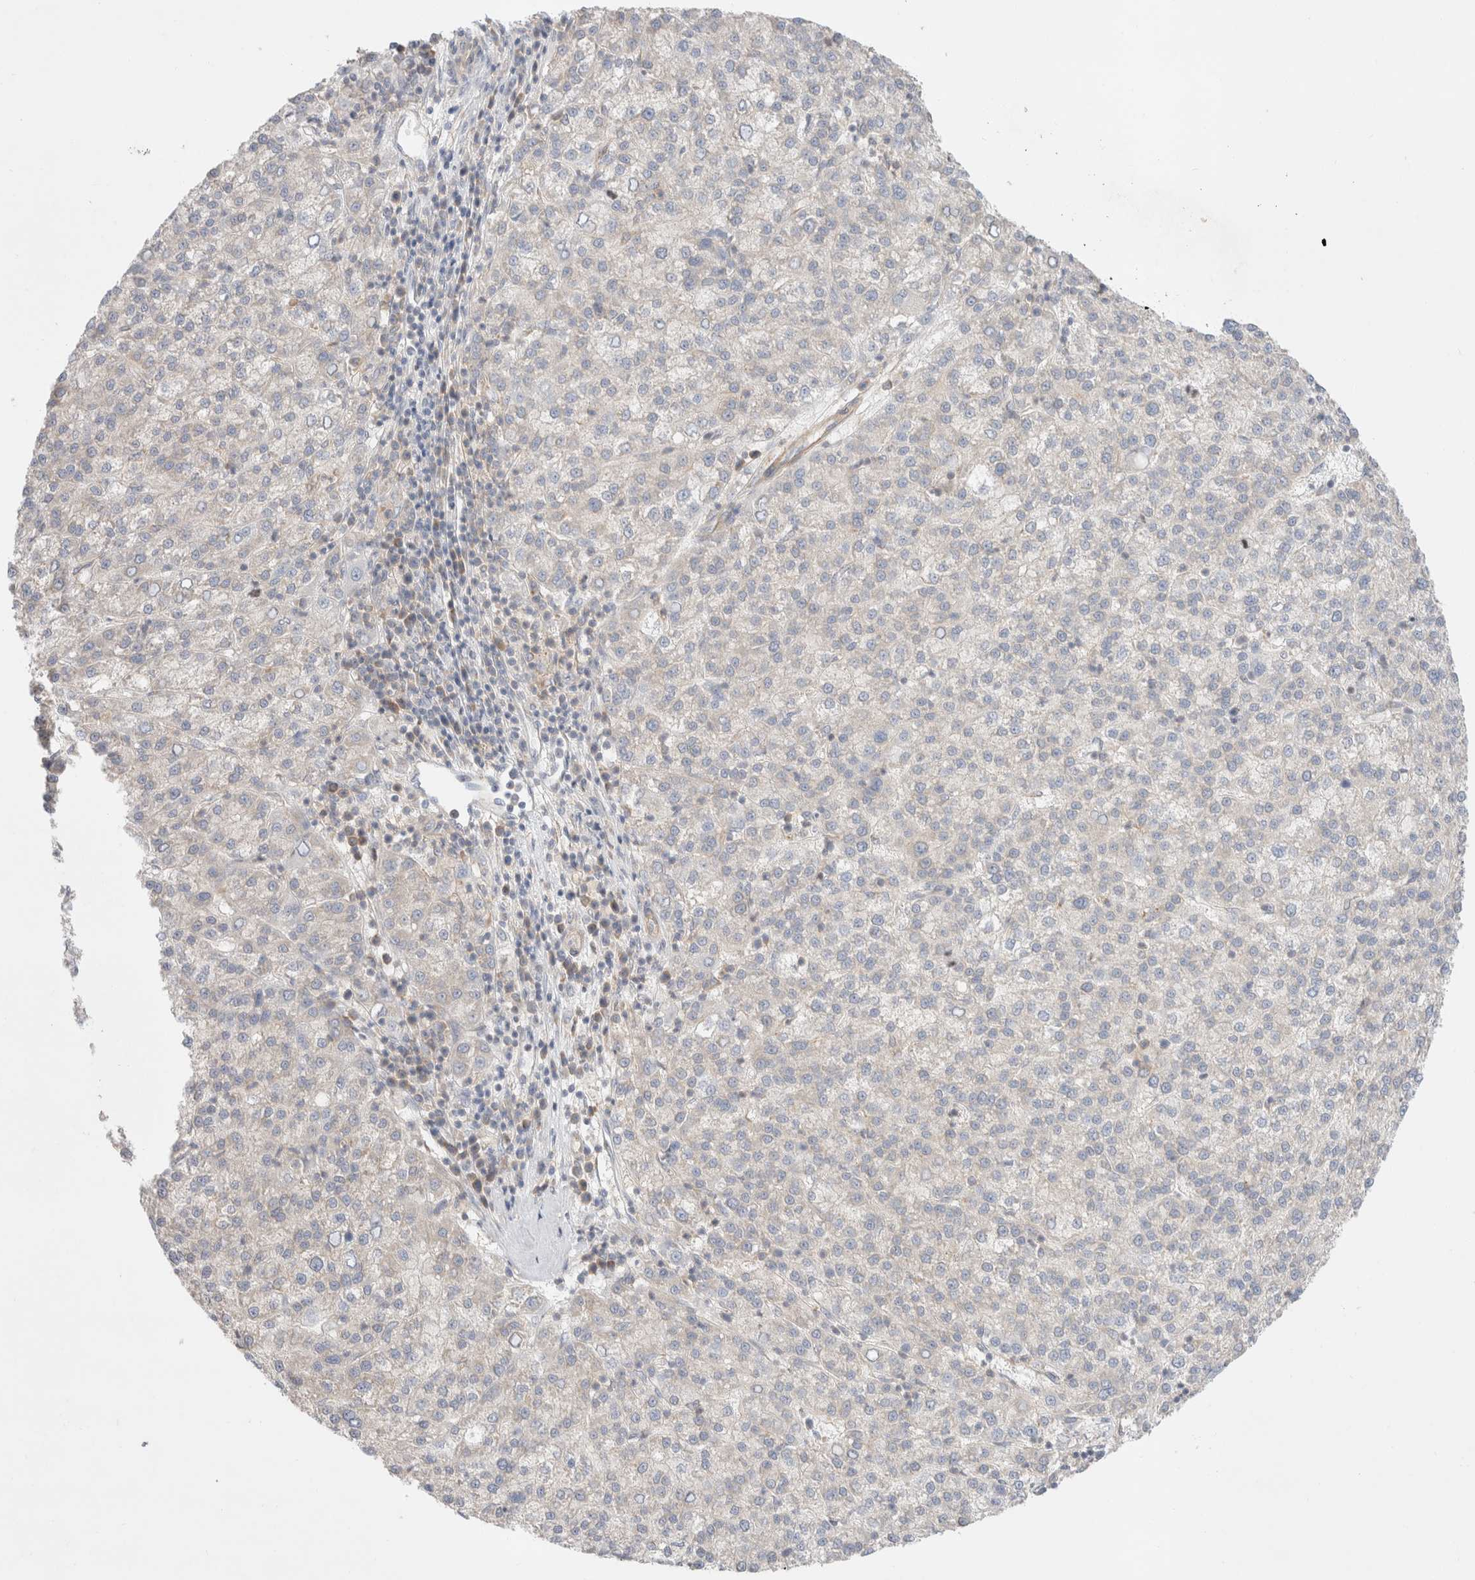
{"staining": {"intensity": "negative", "quantity": "none", "location": "none"}, "tissue": "liver cancer", "cell_type": "Tumor cells", "image_type": "cancer", "snomed": [{"axis": "morphology", "description": "Carcinoma, Hepatocellular, NOS"}, {"axis": "topography", "description": "Liver"}], "caption": "High magnification brightfield microscopy of liver cancer stained with DAB (3,3'-diaminobenzidine) (brown) and counterstained with hematoxylin (blue): tumor cells show no significant positivity.", "gene": "MARK3", "patient": {"sex": "female", "age": 58}}